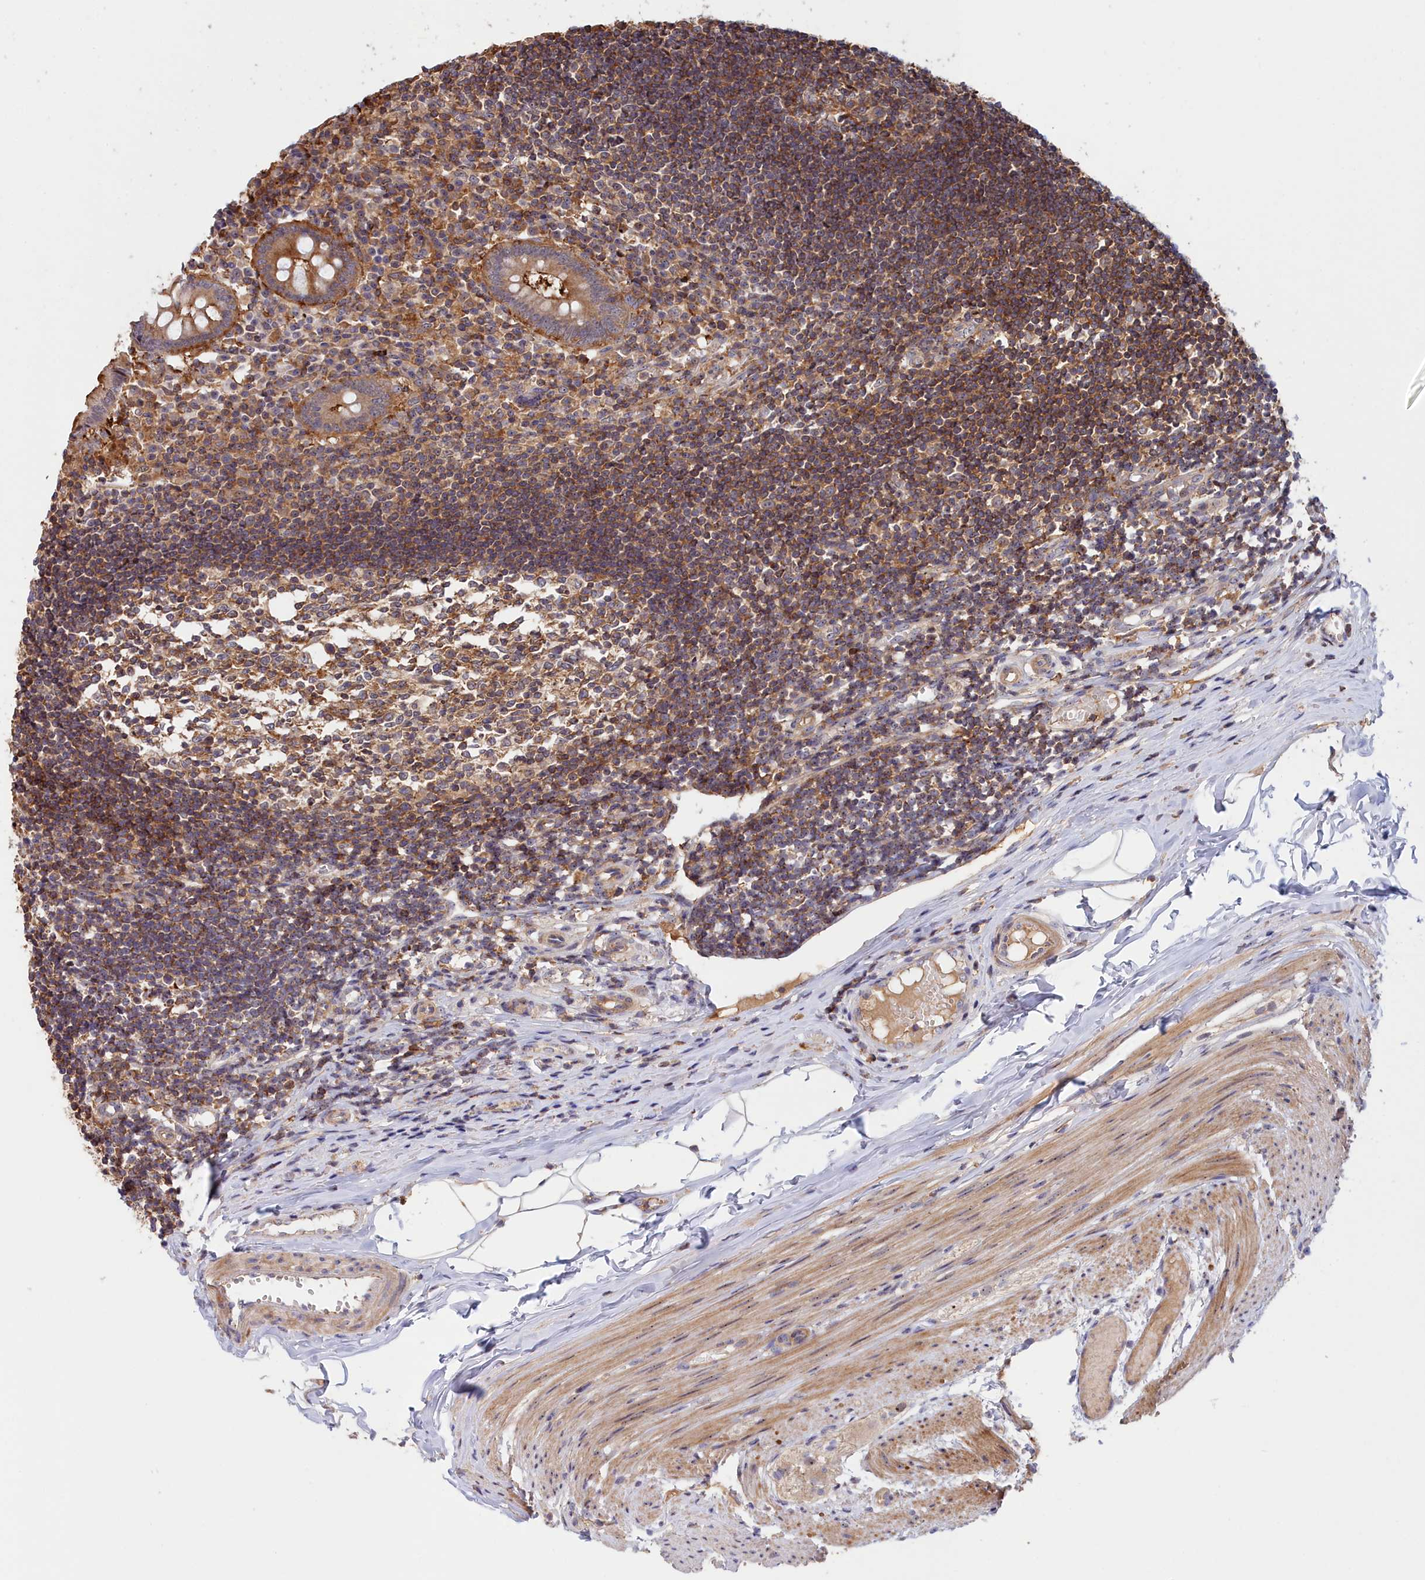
{"staining": {"intensity": "weak", "quantity": ">75%", "location": "cytoplasmic/membranous"}, "tissue": "appendix", "cell_type": "Glandular cells", "image_type": "normal", "snomed": [{"axis": "morphology", "description": "Normal tissue, NOS"}, {"axis": "topography", "description": "Appendix"}], "caption": "An image of appendix stained for a protein shows weak cytoplasmic/membranous brown staining in glandular cells. (IHC, brightfield microscopy, high magnification).", "gene": "NEURL4", "patient": {"sex": "female", "age": 17}}